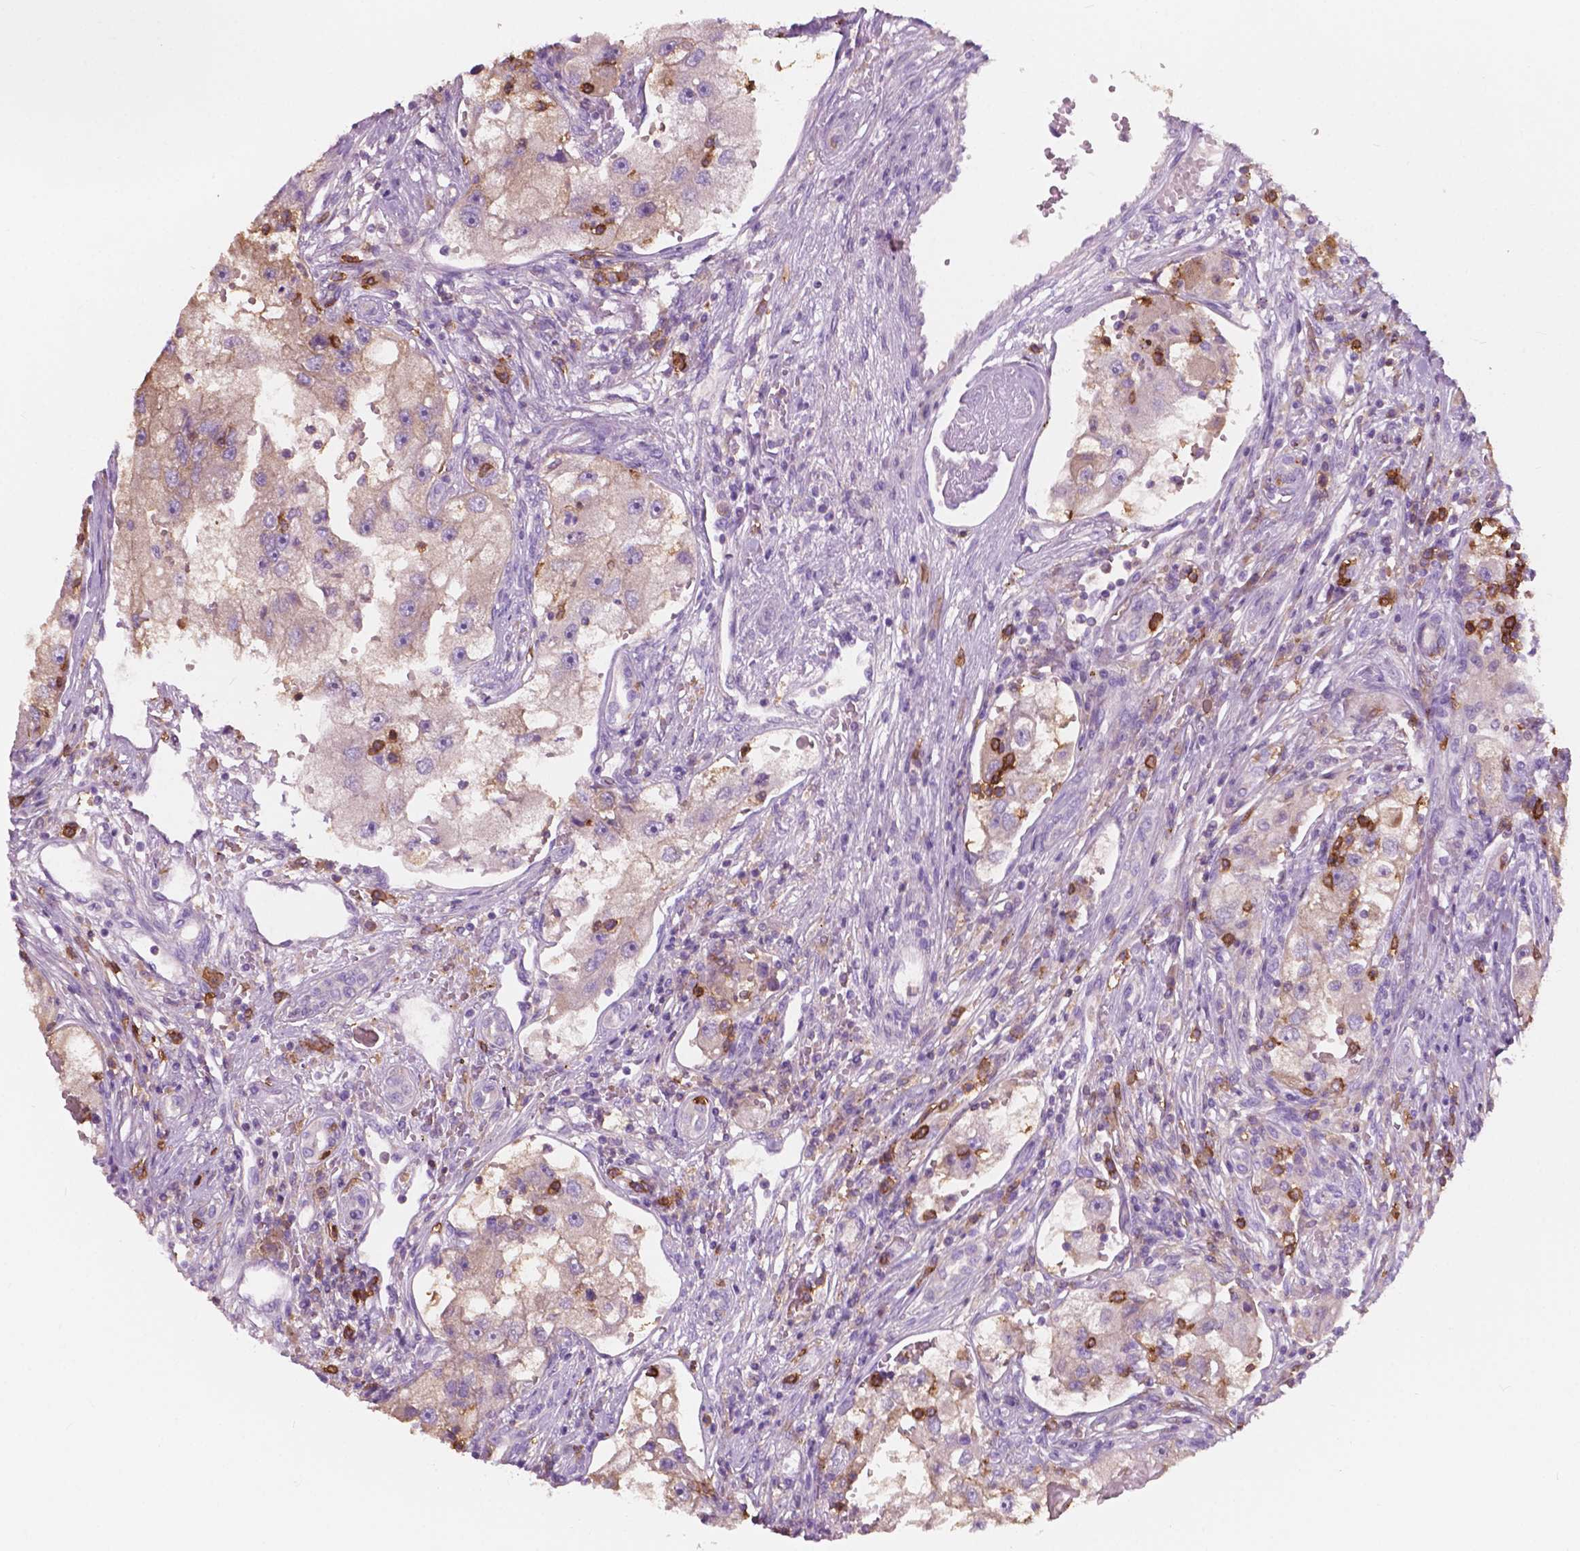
{"staining": {"intensity": "weak", "quantity": "<25%", "location": "cytoplasmic/membranous"}, "tissue": "renal cancer", "cell_type": "Tumor cells", "image_type": "cancer", "snomed": [{"axis": "morphology", "description": "Adenocarcinoma, NOS"}, {"axis": "topography", "description": "Kidney"}], "caption": "Immunohistochemical staining of human renal cancer (adenocarcinoma) shows no significant expression in tumor cells.", "gene": "SEMA4A", "patient": {"sex": "male", "age": 63}}